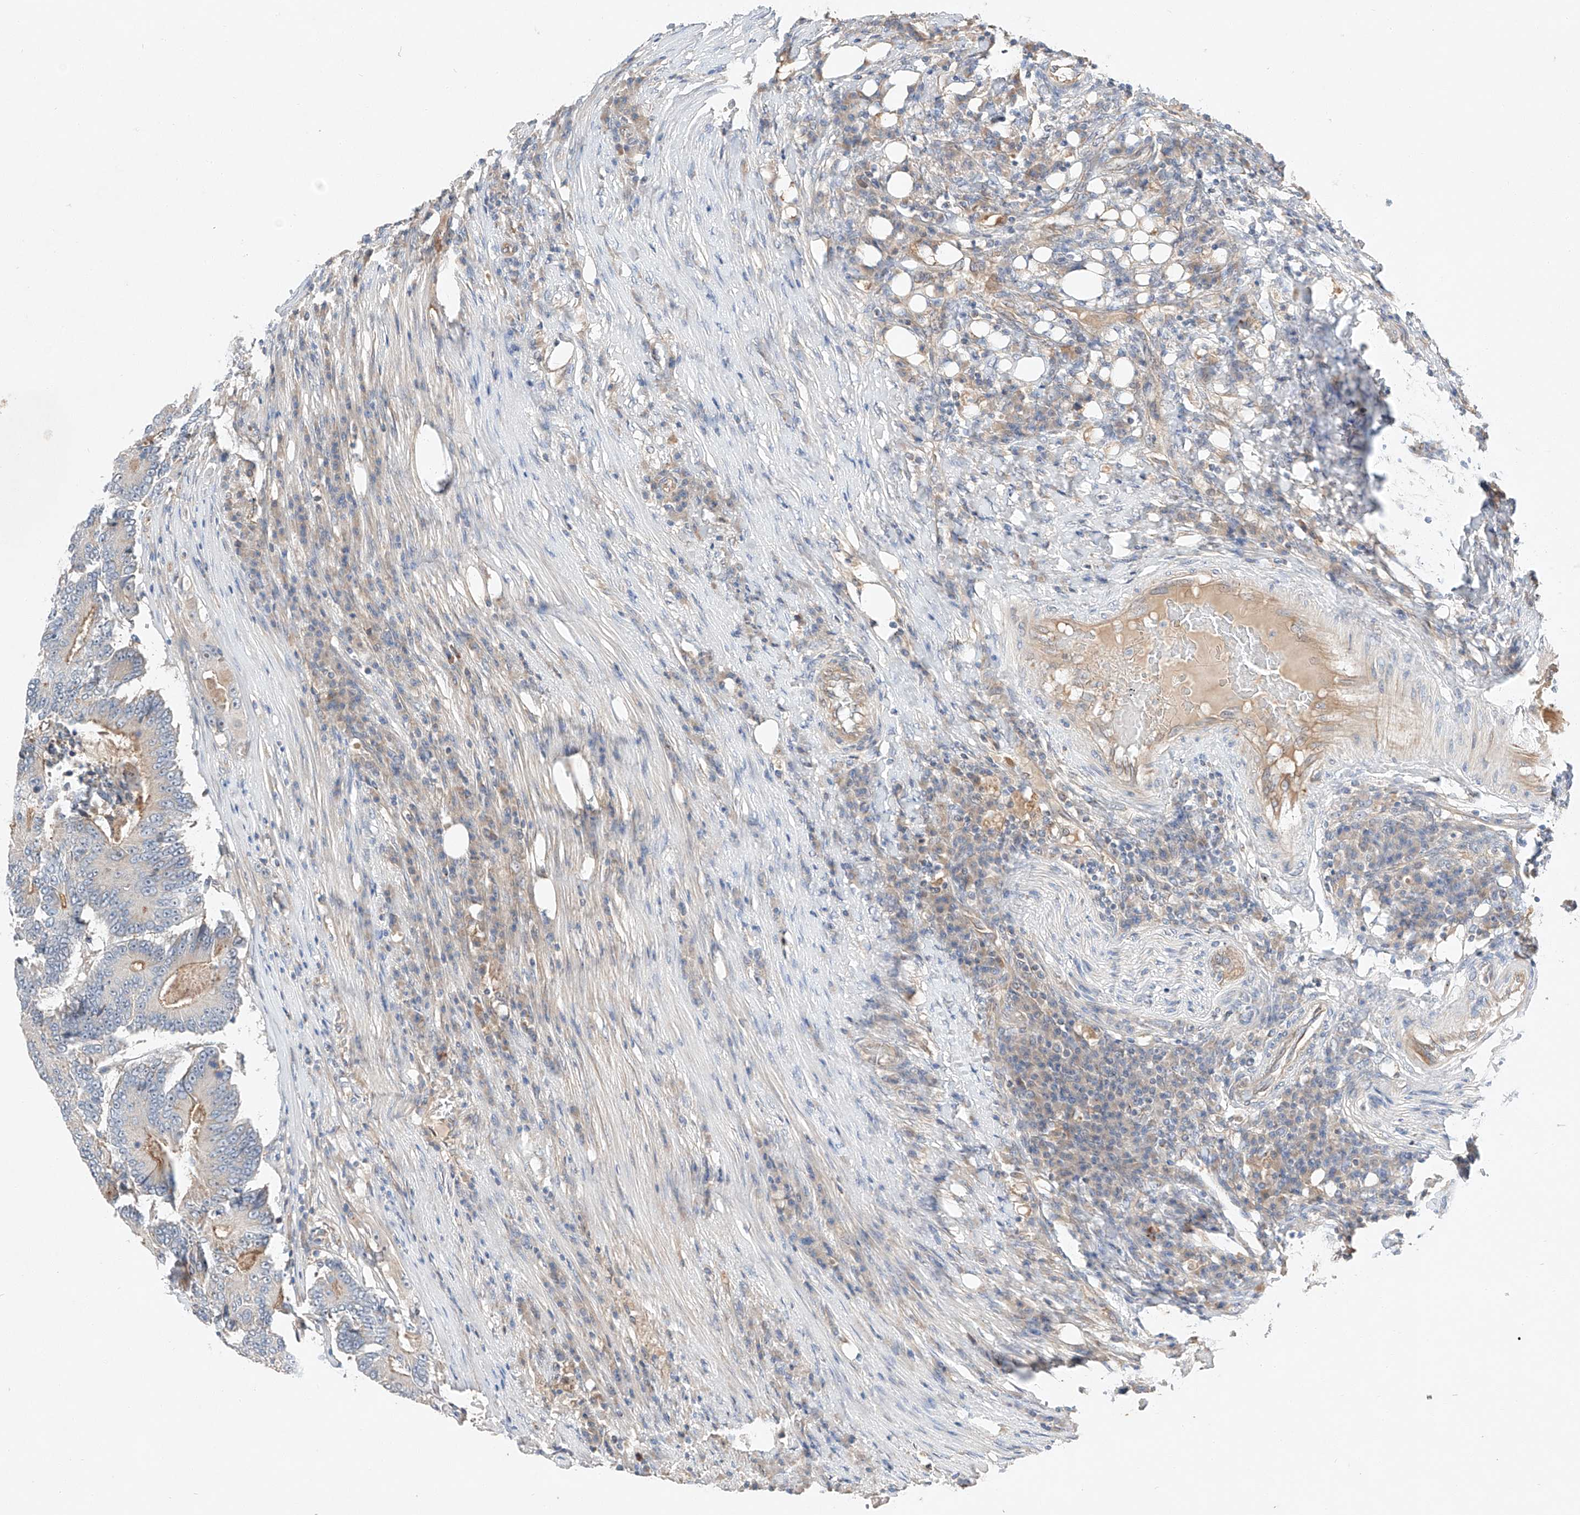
{"staining": {"intensity": "moderate", "quantity": "<25%", "location": "cytoplasmic/membranous"}, "tissue": "colorectal cancer", "cell_type": "Tumor cells", "image_type": "cancer", "snomed": [{"axis": "morphology", "description": "Adenocarcinoma, NOS"}, {"axis": "topography", "description": "Colon"}], "caption": "Adenocarcinoma (colorectal) tissue reveals moderate cytoplasmic/membranous positivity in approximately <25% of tumor cells, visualized by immunohistochemistry.", "gene": "RUSC1", "patient": {"sex": "male", "age": 83}}